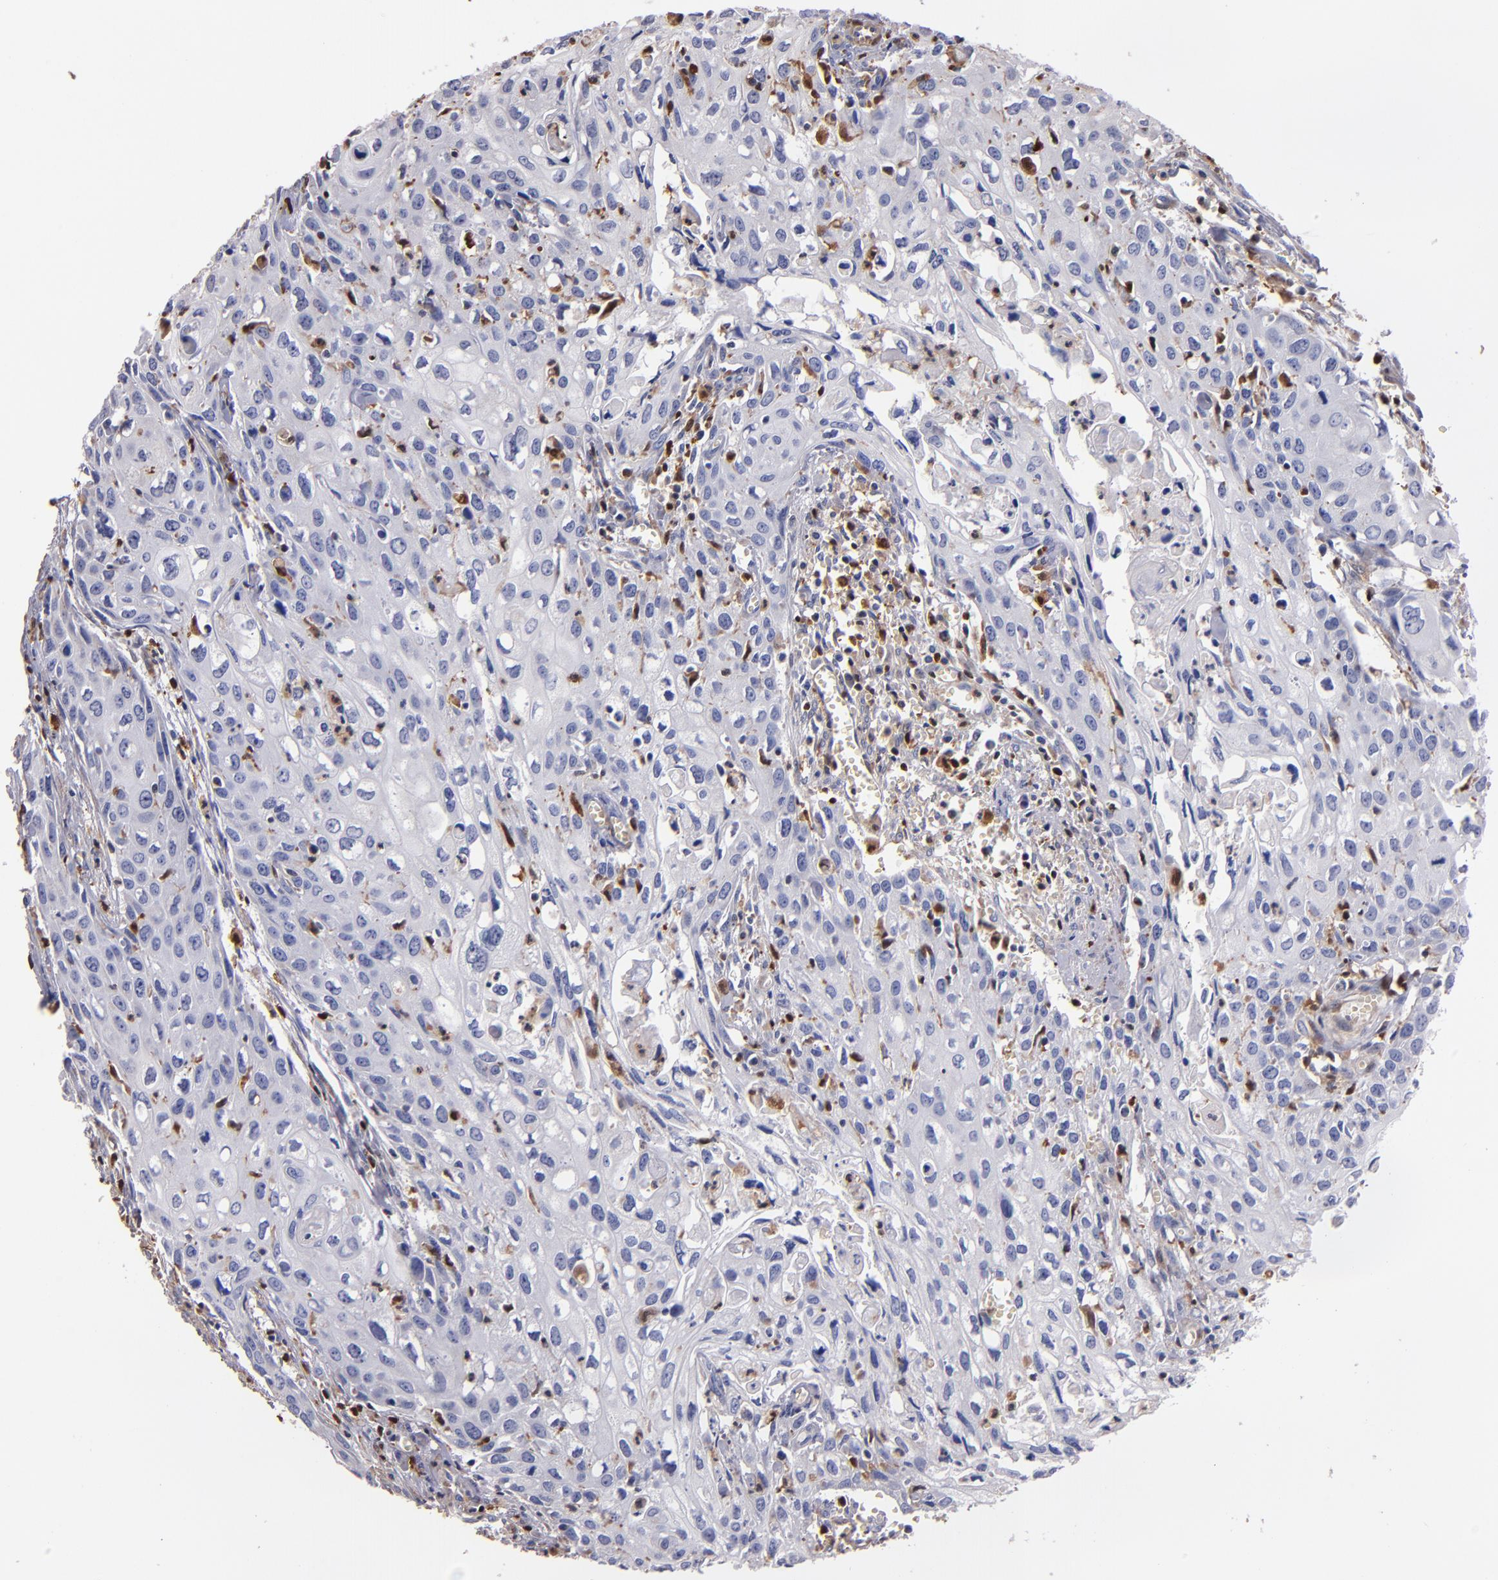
{"staining": {"intensity": "negative", "quantity": "none", "location": "none"}, "tissue": "urothelial cancer", "cell_type": "Tumor cells", "image_type": "cancer", "snomed": [{"axis": "morphology", "description": "Urothelial carcinoma, High grade"}, {"axis": "topography", "description": "Urinary bladder"}], "caption": "This histopathology image is of urothelial cancer stained with immunohistochemistry (IHC) to label a protein in brown with the nuclei are counter-stained blue. There is no staining in tumor cells. (Immunohistochemistry, brightfield microscopy, high magnification).", "gene": "S100A4", "patient": {"sex": "male", "age": 54}}